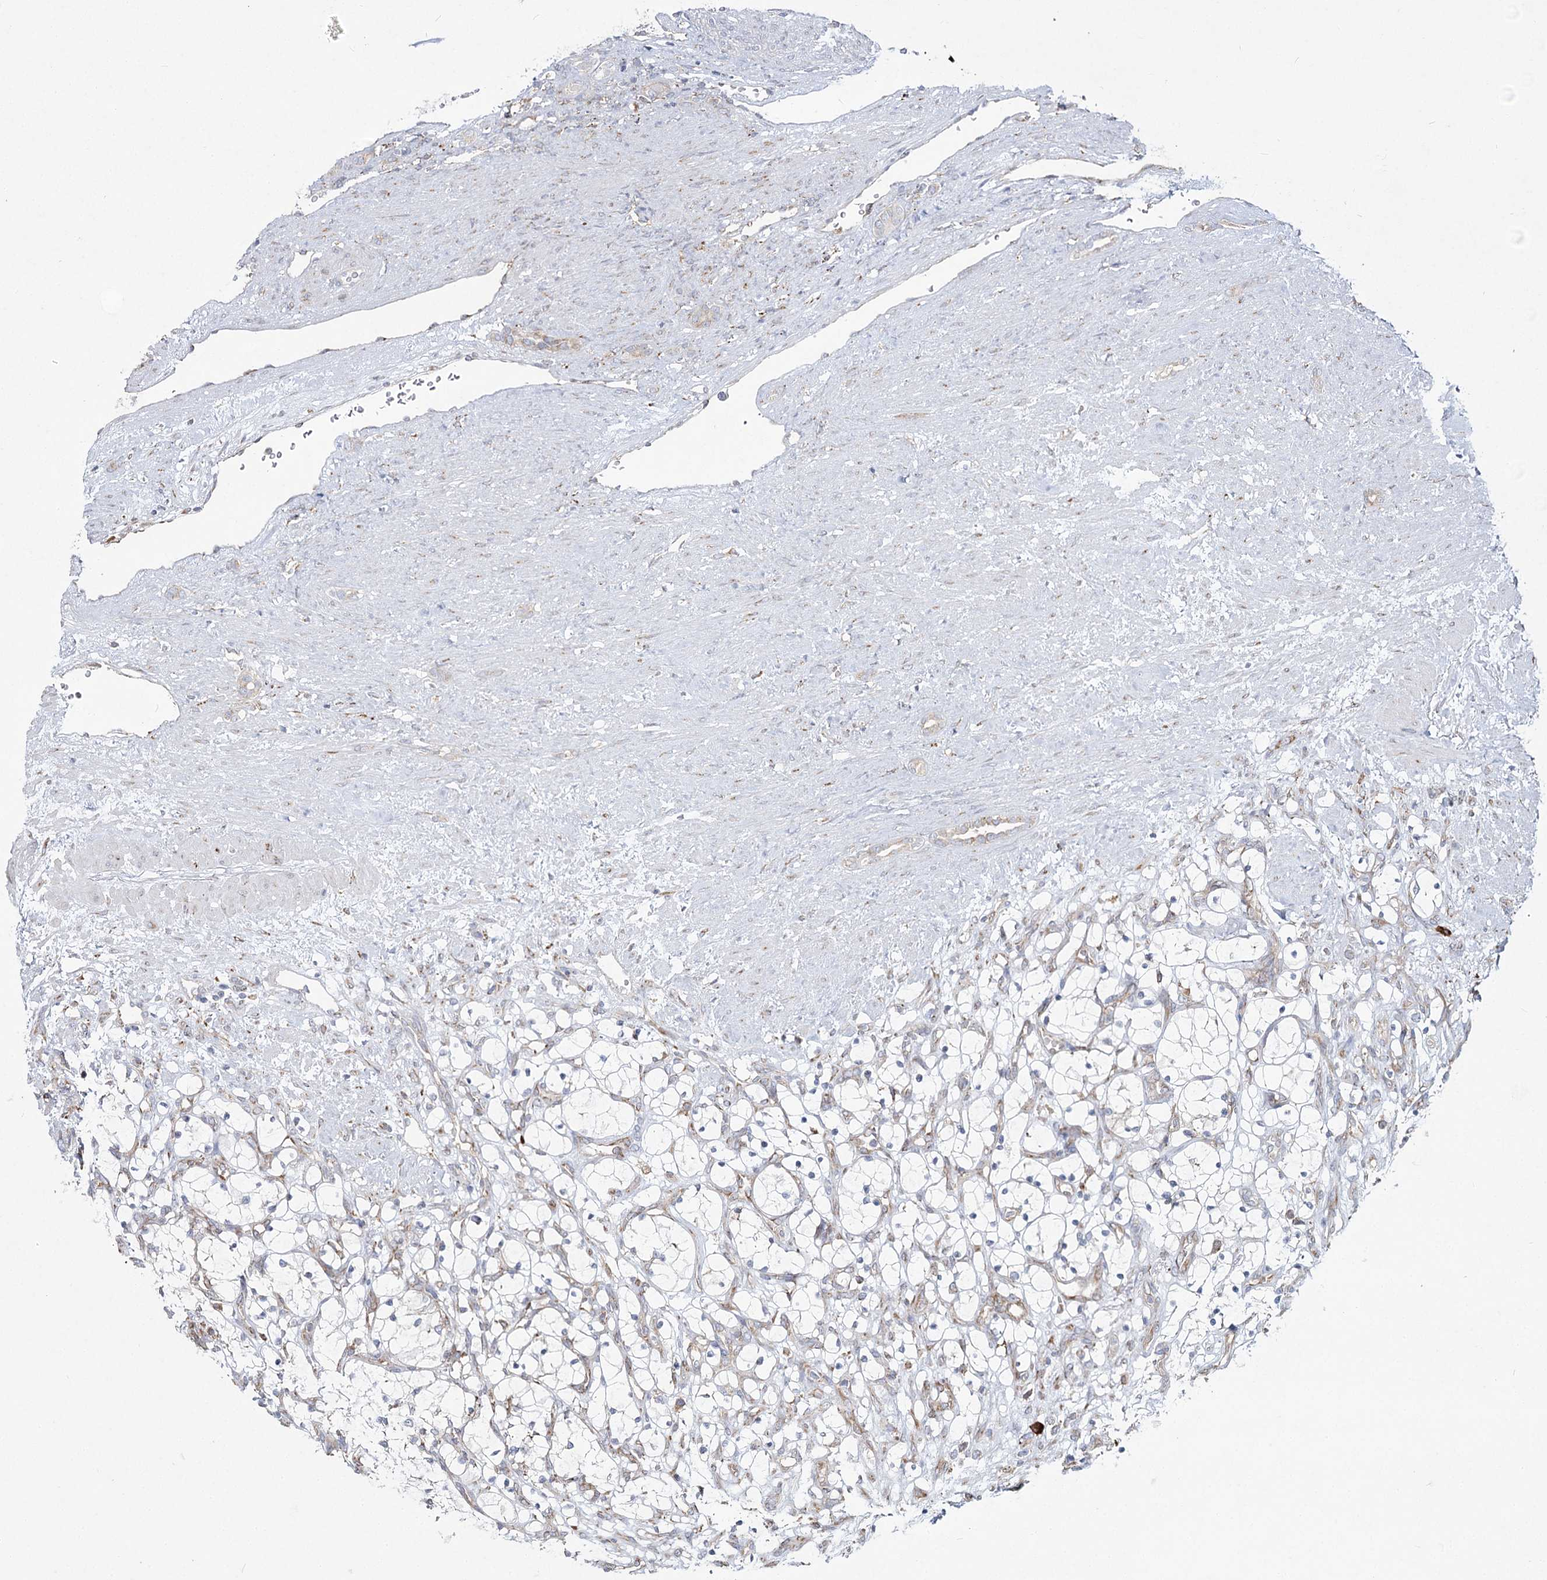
{"staining": {"intensity": "negative", "quantity": "none", "location": "none"}, "tissue": "renal cancer", "cell_type": "Tumor cells", "image_type": "cancer", "snomed": [{"axis": "morphology", "description": "Adenocarcinoma, NOS"}, {"axis": "topography", "description": "Kidney"}], "caption": "A micrograph of human renal adenocarcinoma is negative for staining in tumor cells.", "gene": "NHLRC2", "patient": {"sex": "female", "age": 69}}